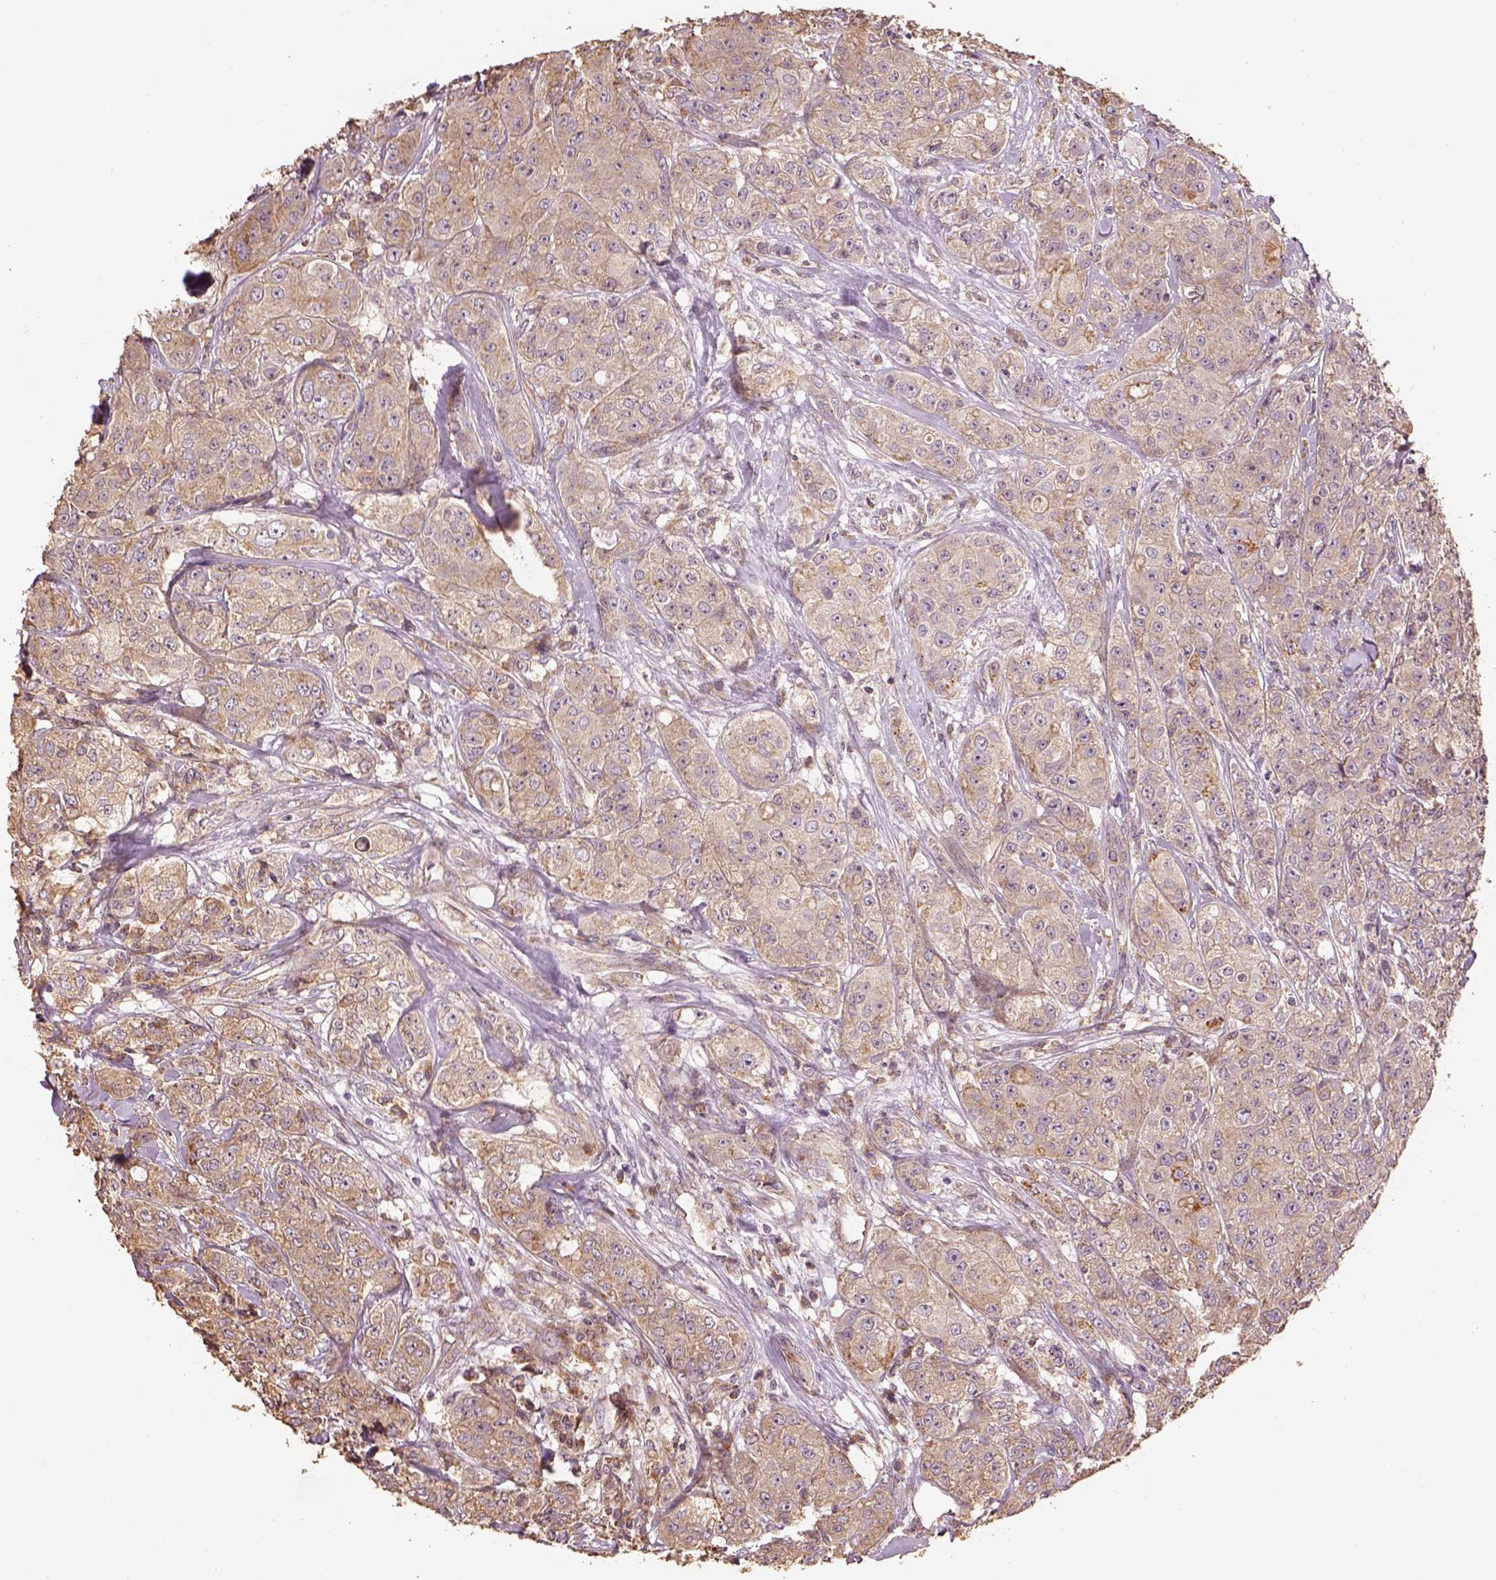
{"staining": {"intensity": "moderate", "quantity": "<25%", "location": "cytoplasmic/membranous"}, "tissue": "breast cancer", "cell_type": "Tumor cells", "image_type": "cancer", "snomed": [{"axis": "morphology", "description": "Duct carcinoma"}, {"axis": "topography", "description": "Breast"}], "caption": "Approximately <25% of tumor cells in human breast cancer (intraductal carcinoma) demonstrate moderate cytoplasmic/membranous protein staining as visualized by brown immunohistochemical staining.", "gene": "AP1B1", "patient": {"sex": "female", "age": 43}}